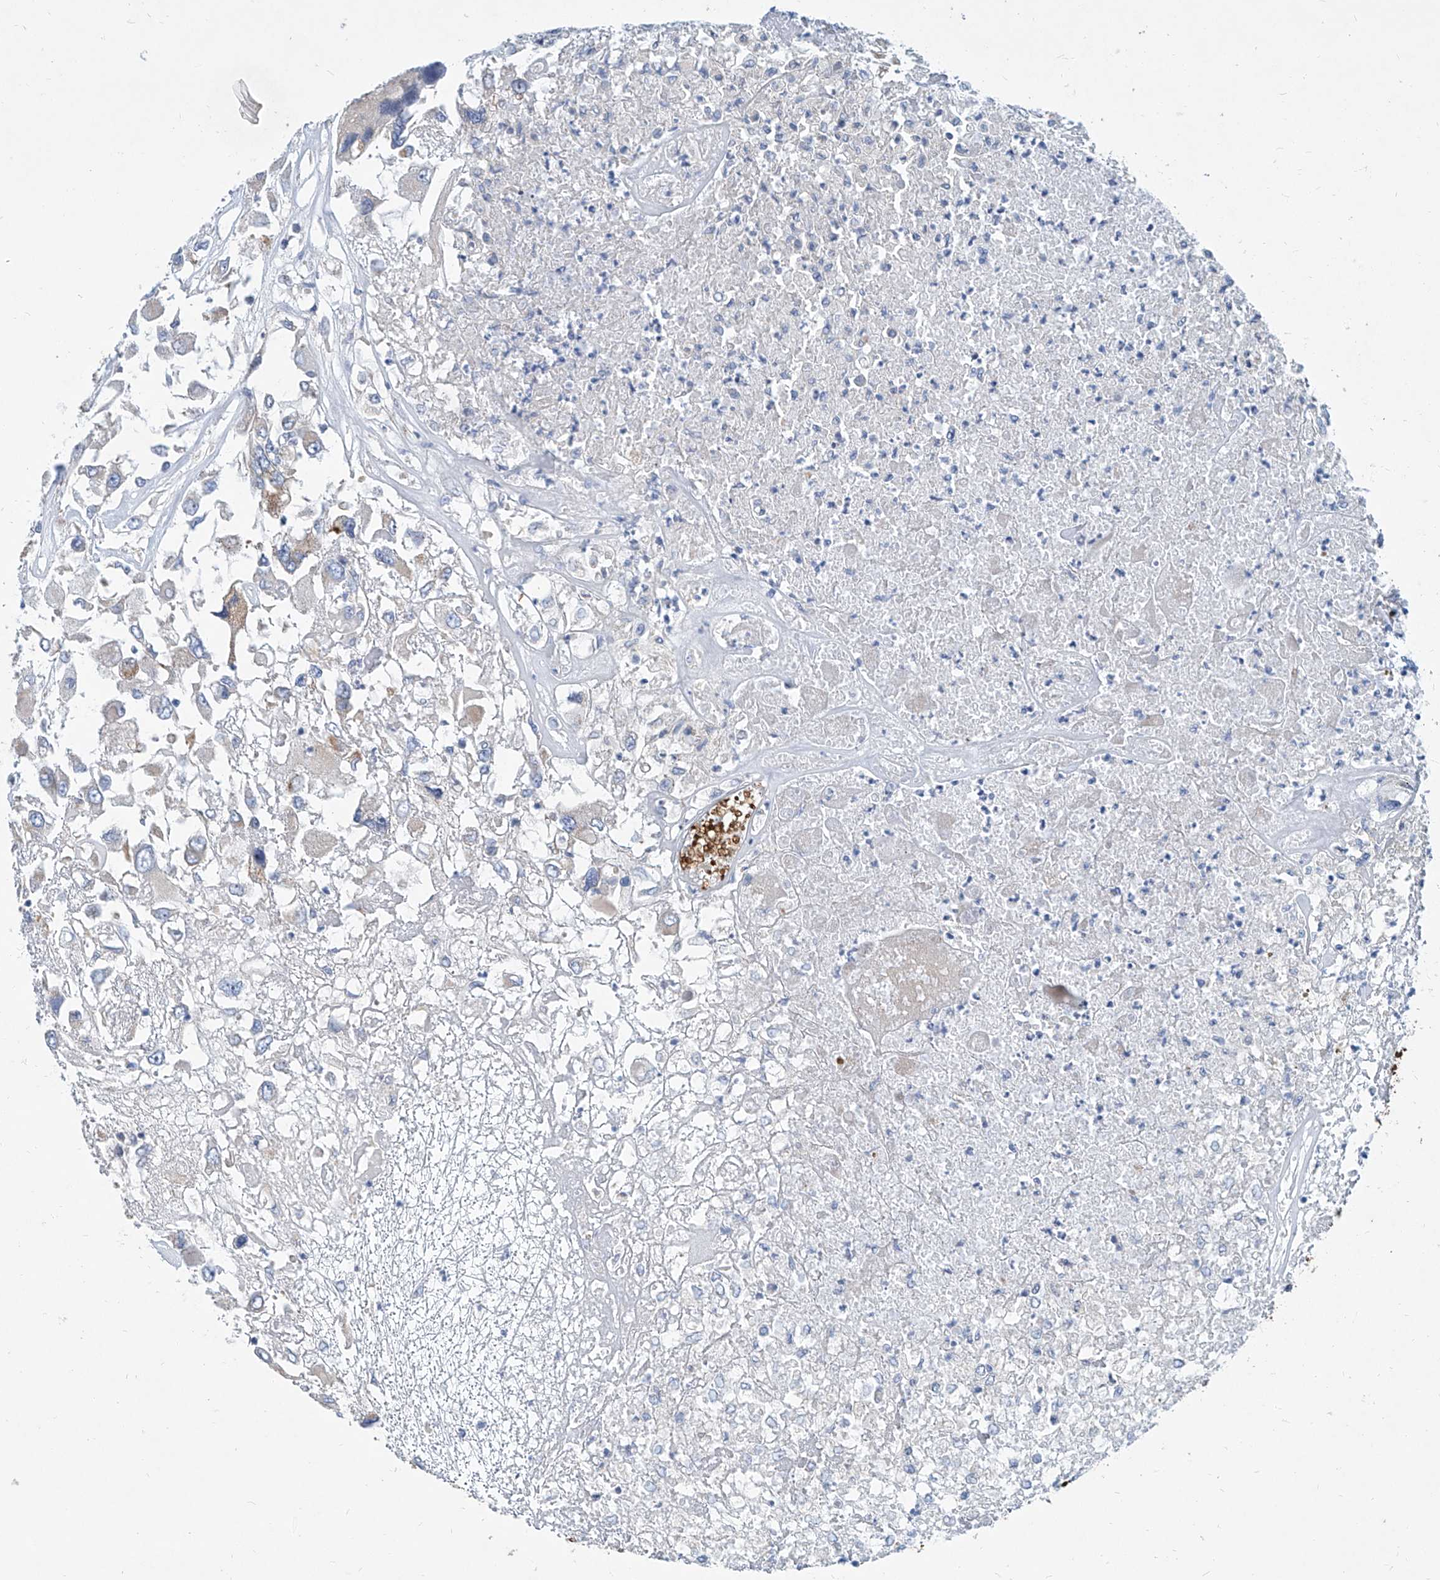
{"staining": {"intensity": "negative", "quantity": "none", "location": "none"}, "tissue": "renal cancer", "cell_type": "Tumor cells", "image_type": "cancer", "snomed": [{"axis": "morphology", "description": "Adenocarcinoma, NOS"}, {"axis": "topography", "description": "Kidney"}], "caption": "This is an IHC micrograph of human renal adenocarcinoma. There is no staining in tumor cells.", "gene": "FPR2", "patient": {"sex": "female", "age": 52}}